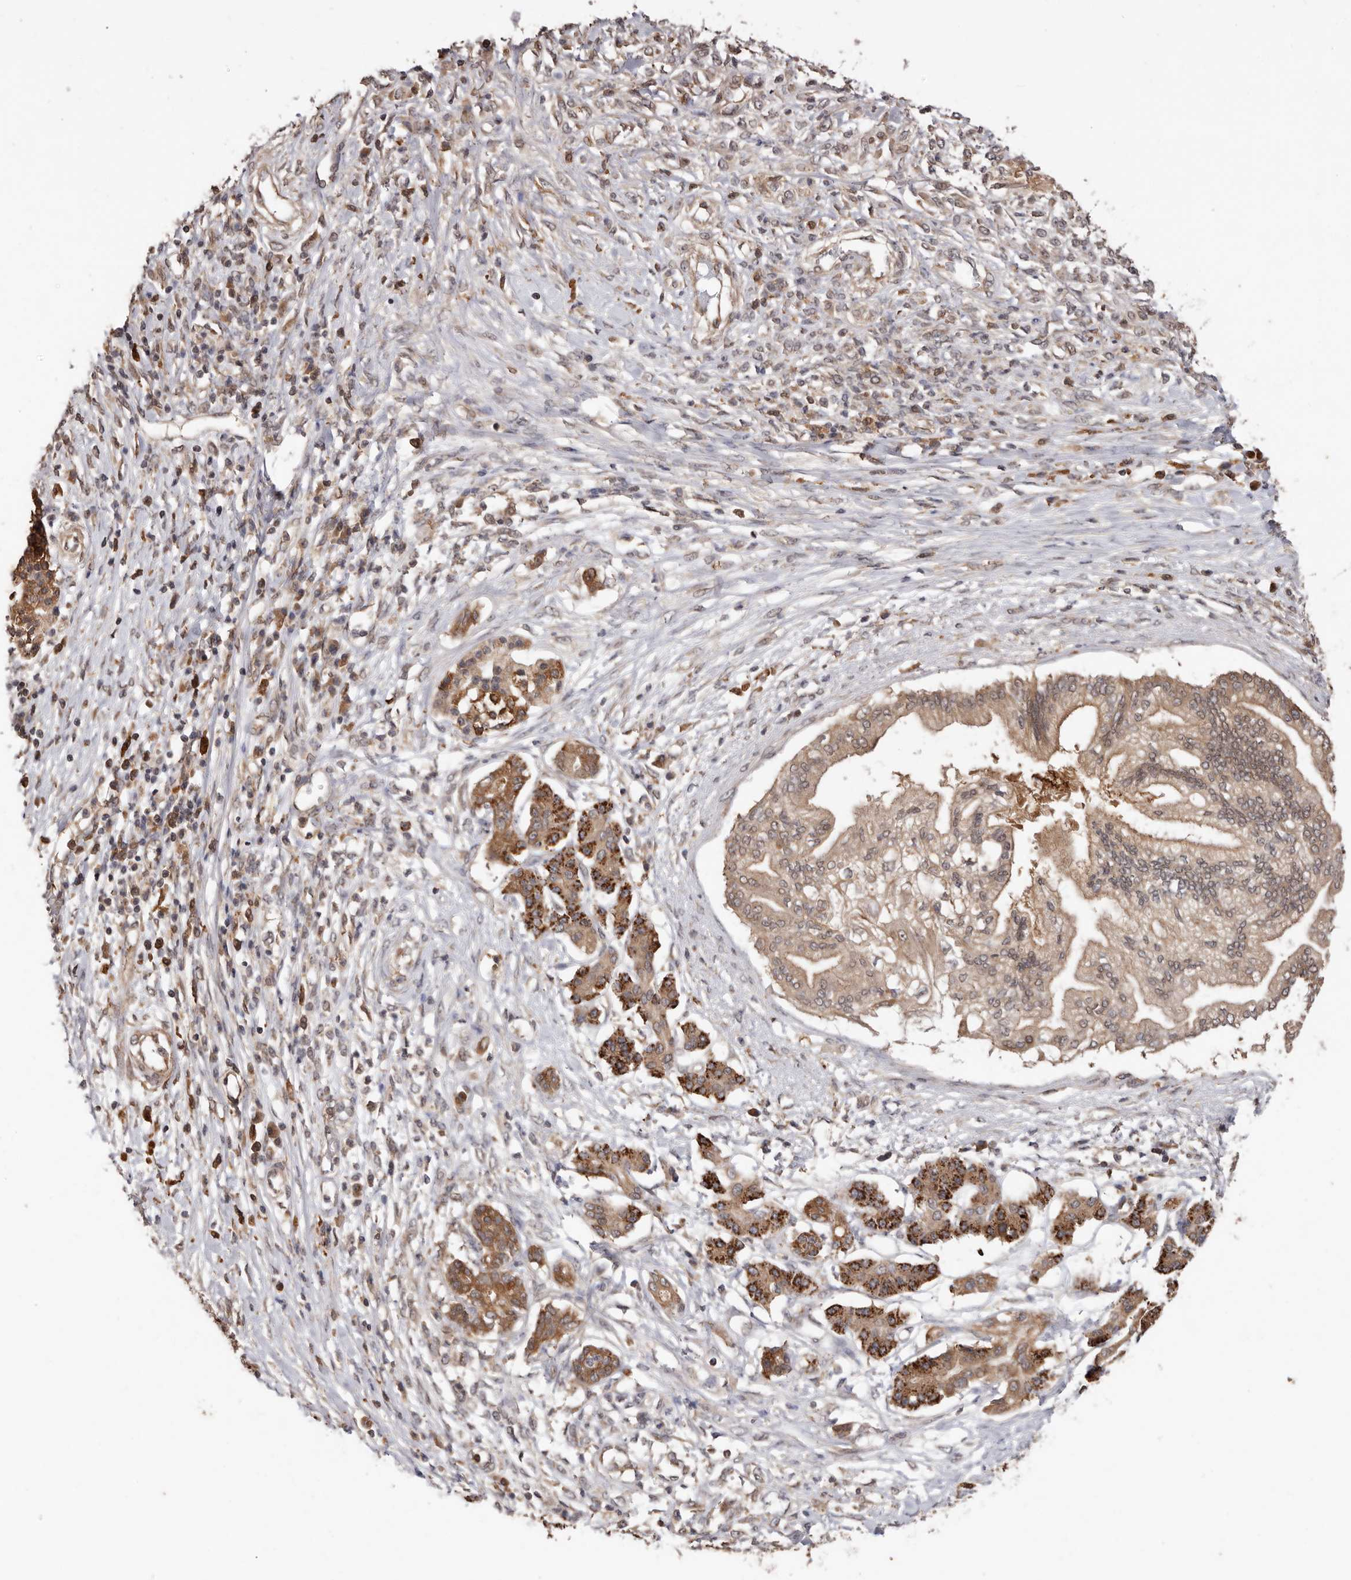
{"staining": {"intensity": "moderate", "quantity": ">75%", "location": "cytoplasmic/membranous,nuclear"}, "tissue": "pancreatic cancer", "cell_type": "Tumor cells", "image_type": "cancer", "snomed": [{"axis": "morphology", "description": "Adenocarcinoma, NOS"}, {"axis": "topography", "description": "Pancreas"}], "caption": "Approximately >75% of tumor cells in human adenocarcinoma (pancreatic) exhibit moderate cytoplasmic/membranous and nuclear protein expression as visualized by brown immunohistochemical staining.", "gene": "RSPO2", "patient": {"sex": "female", "age": 56}}